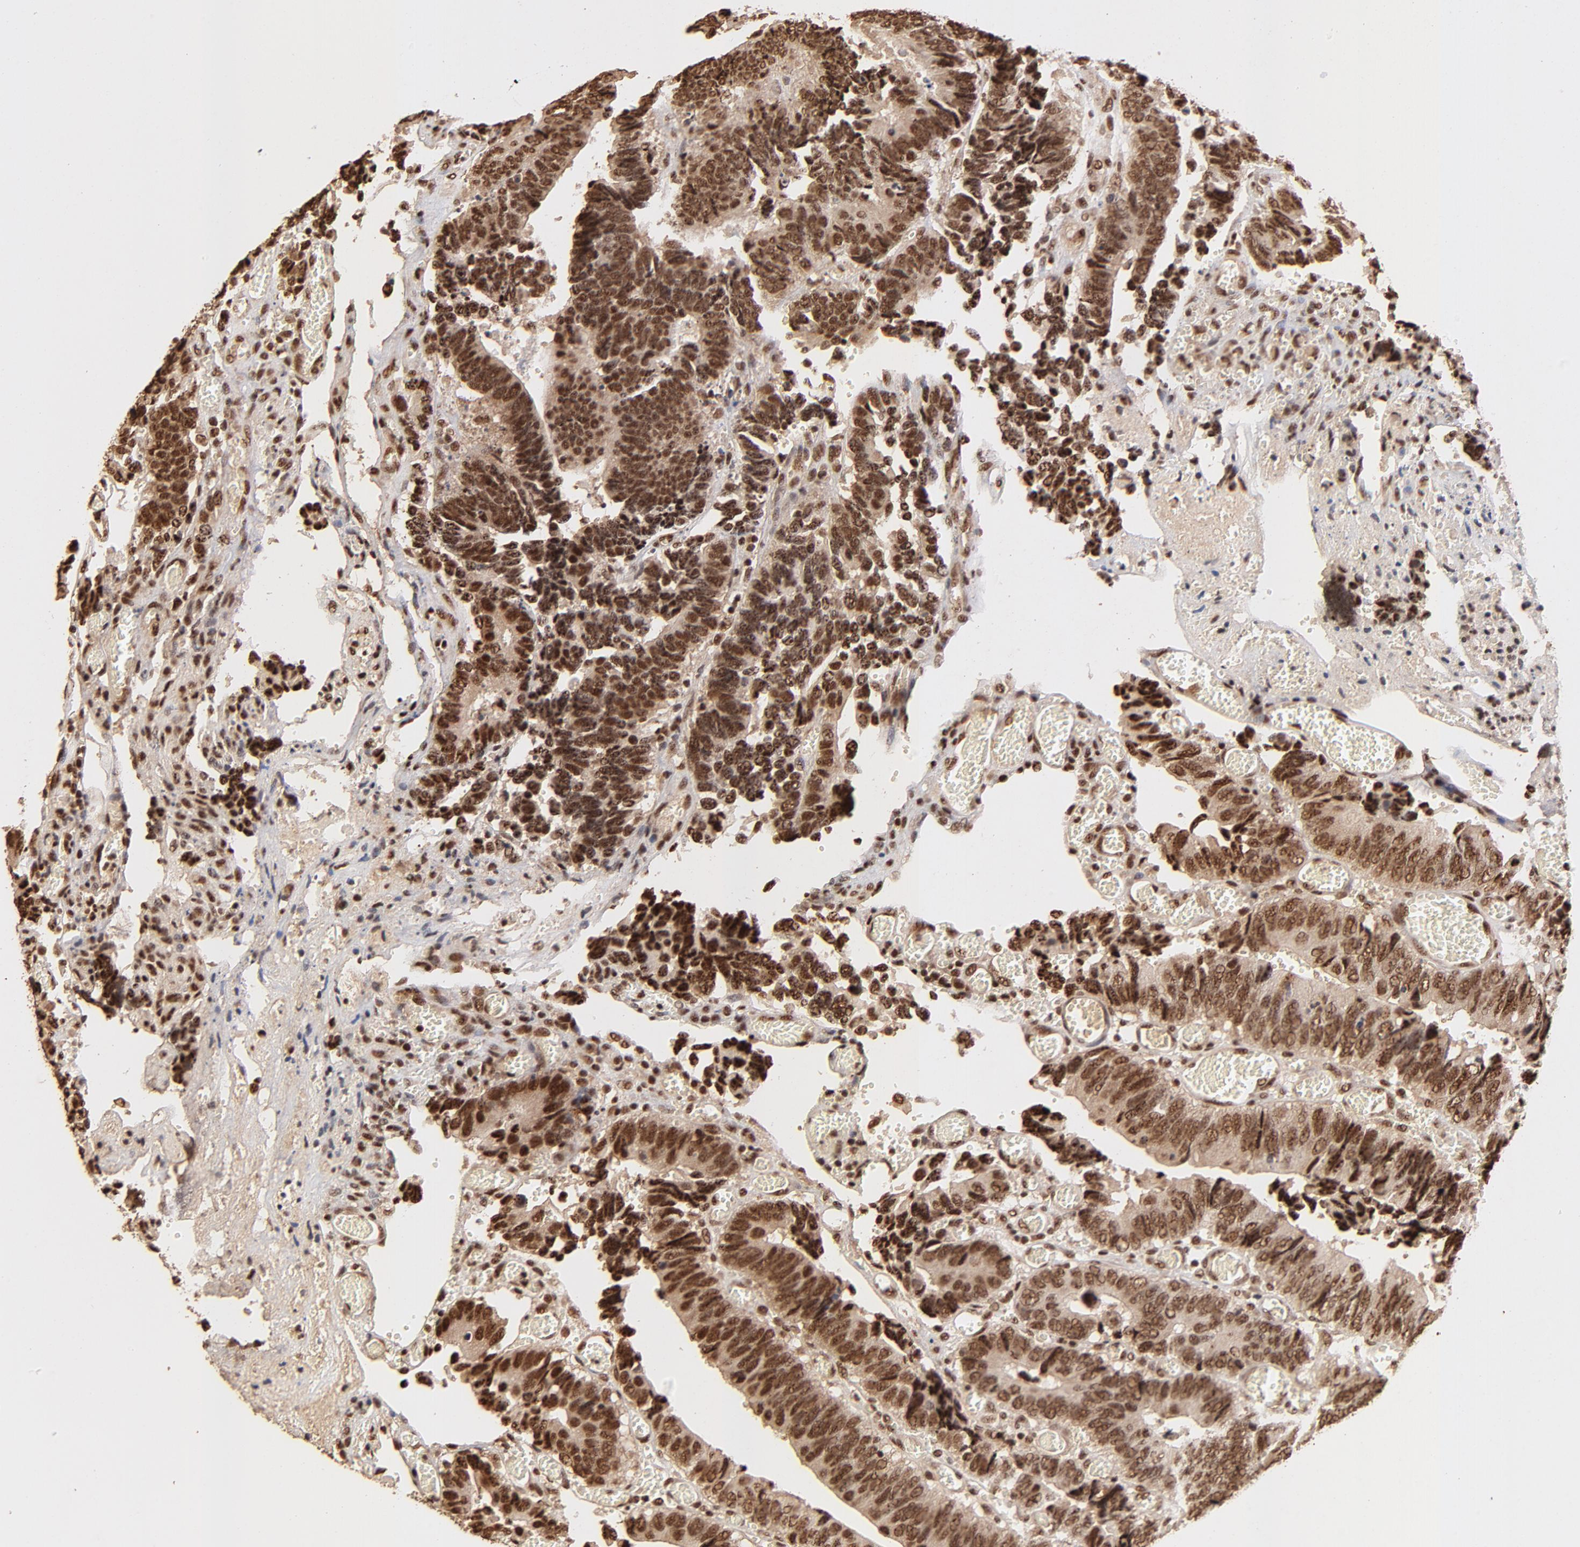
{"staining": {"intensity": "strong", "quantity": ">75%", "location": "cytoplasmic/membranous,nuclear"}, "tissue": "colorectal cancer", "cell_type": "Tumor cells", "image_type": "cancer", "snomed": [{"axis": "morphology", "description": "Adenocarcinoma, NOS"}, {"axis": "topography", "description": "Colon"}], "caption": "An IHC micrograph of neoplastic tissue is shown. Protein staining in brown shows strong cytoplasmic/membranous and nuclear positivity in colorectal adenocarcinoma within tumor cells. (Brightfield microscopy of DAB IHC at high magnification).", "gene": "MED12", "patient": {"sex": "male", "age": 72}}